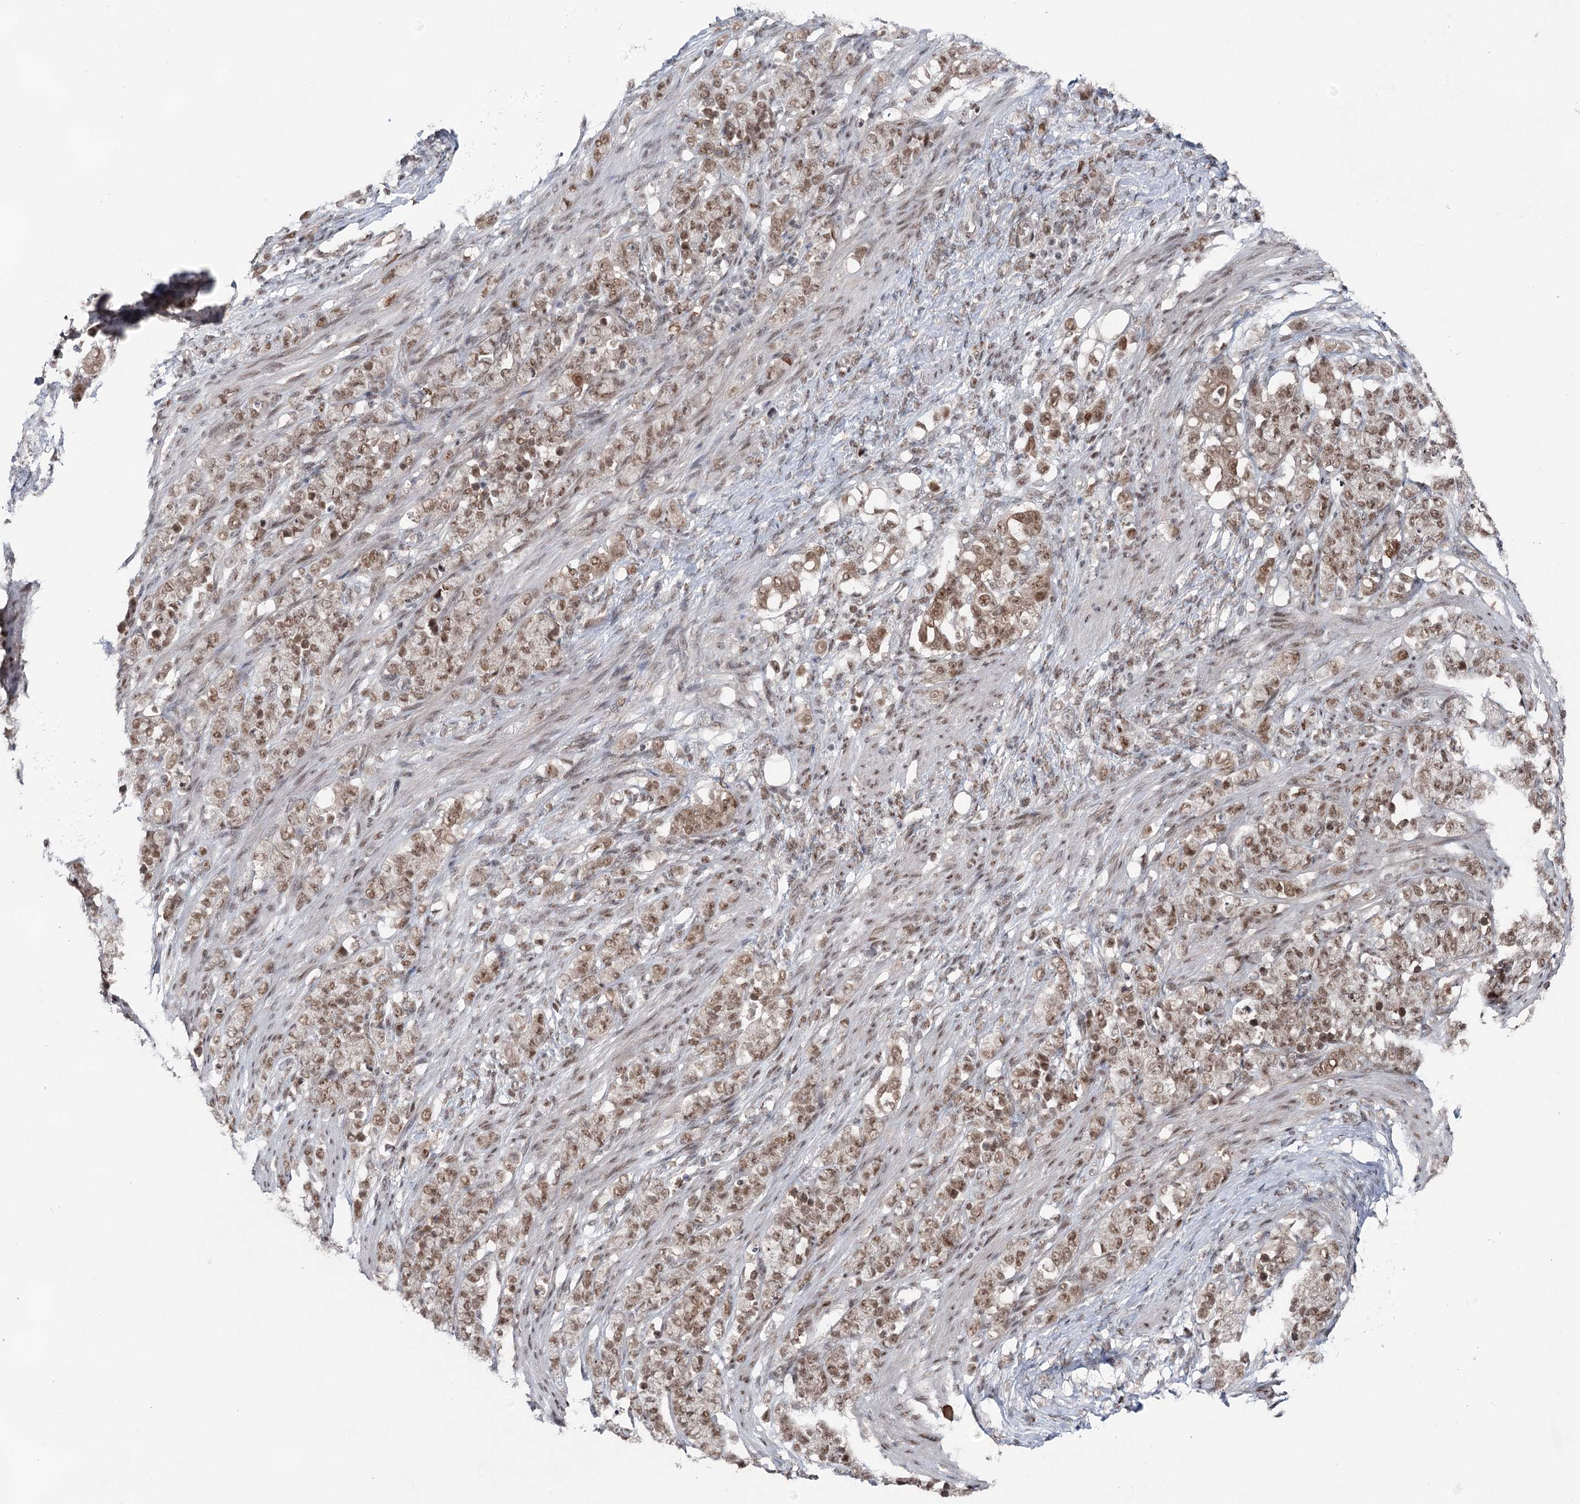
{"staining": {"intensity": "moderate", "quantity": ">75%", "location": "nuclear"}, "tissue": "stomach cancer", "cell_type": "Tumor cells", "image_type": "cancer", "snomed": [{"axis": "morphology", "description": "Adenocarcinoma, NOS"}, {"axis": "topography", "description": "Stomach"}], "caption": "About >75% of tumor cells in human stomach cancer display moderate nuclear protein staining as visualized by brown immunohistochemical staining.", "gene": "ZCCHC8", "patient": {"sex": "female", "age": 79}}